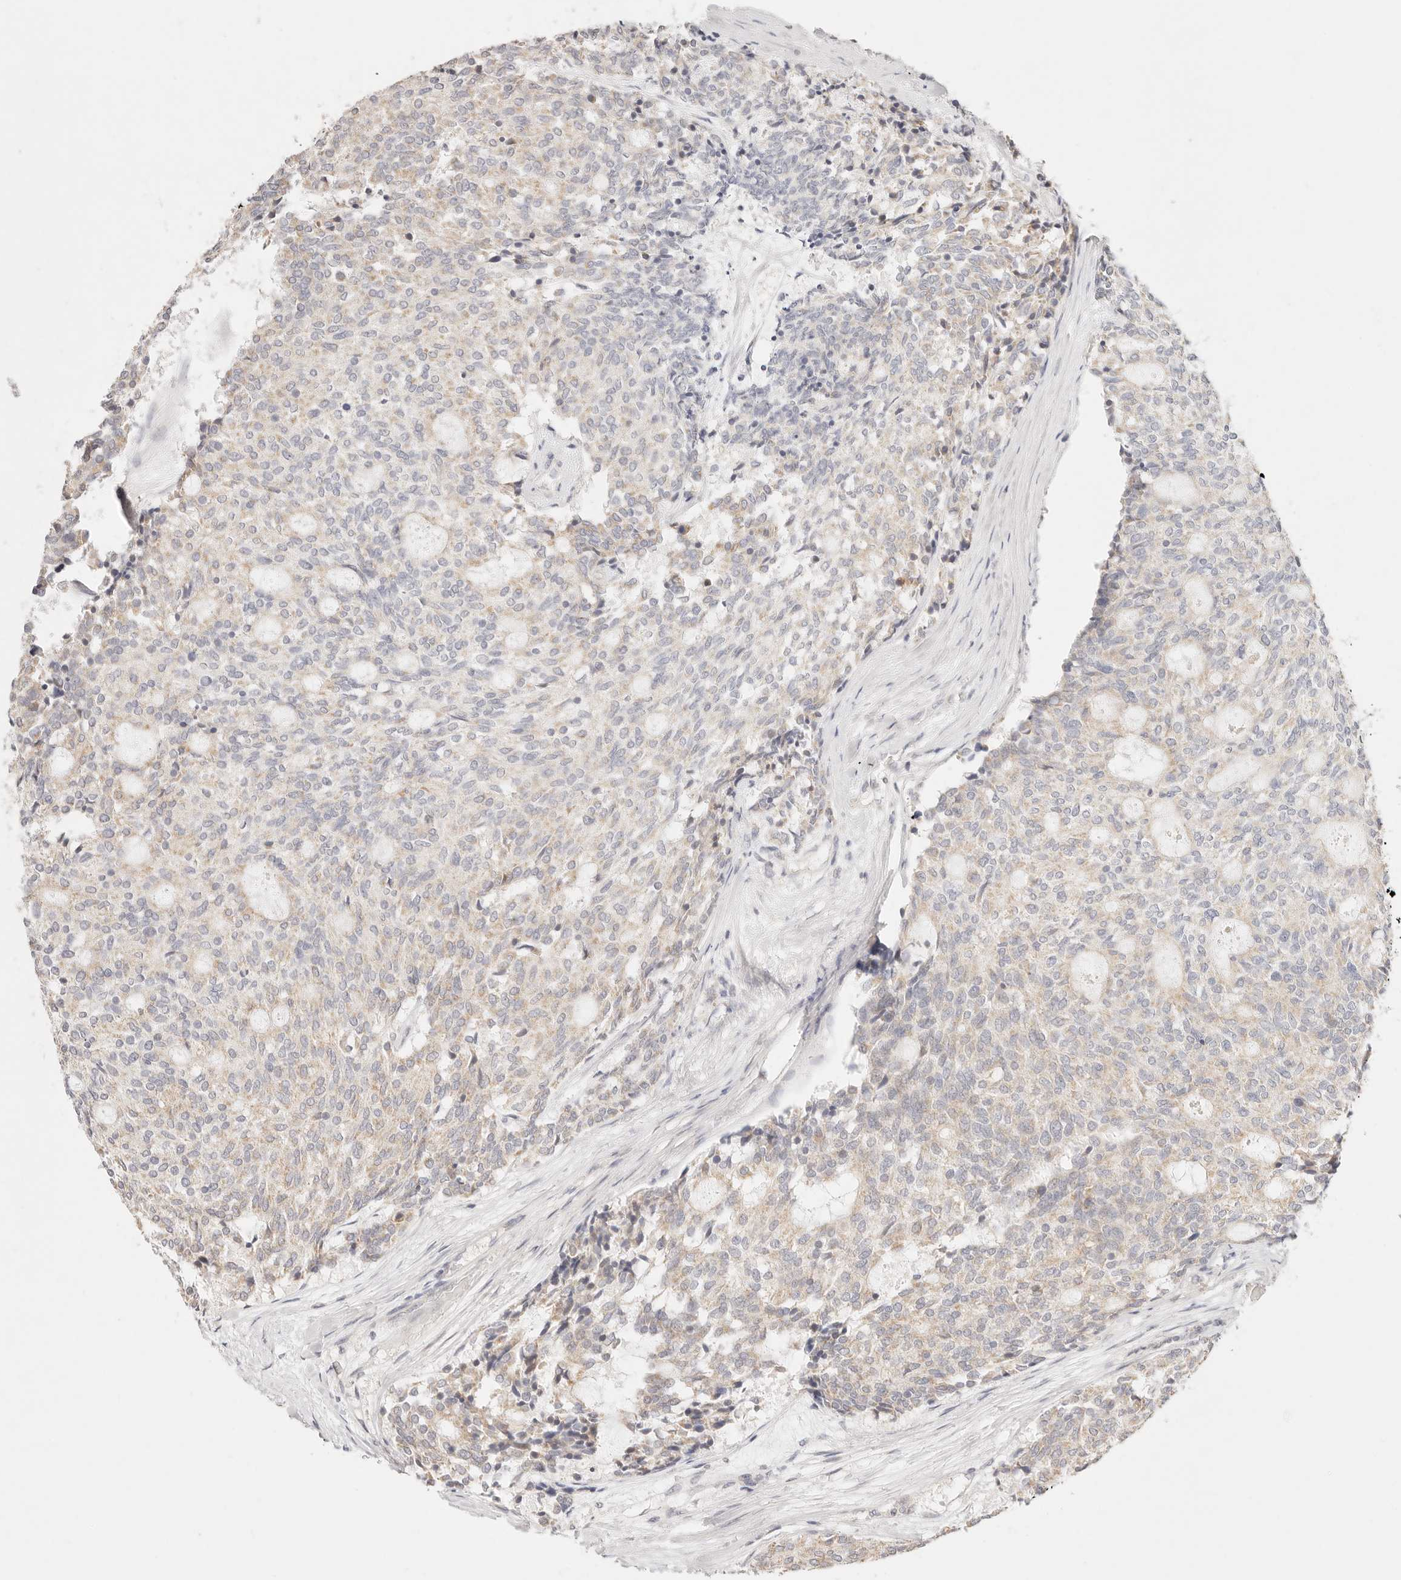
{"staining": {"intensity": "weak", "quantity": "<25%", "location": "cytoplasmic/membranous"}, "tissue": "carcinoid", "cell_type": "Tumor cells", "image_type": "cancer", "snomed": [{"axis": "morphology", "description": "Carcinoid, malignant, NOS"}, {"axis": "topography", "description": "Pancreas"}], "caption": "Histopathology image shows no significant protein staining in tumor cells of carcinoid.", "gene": "GPR156", "patient": {"sex": "female", "age": 54}}